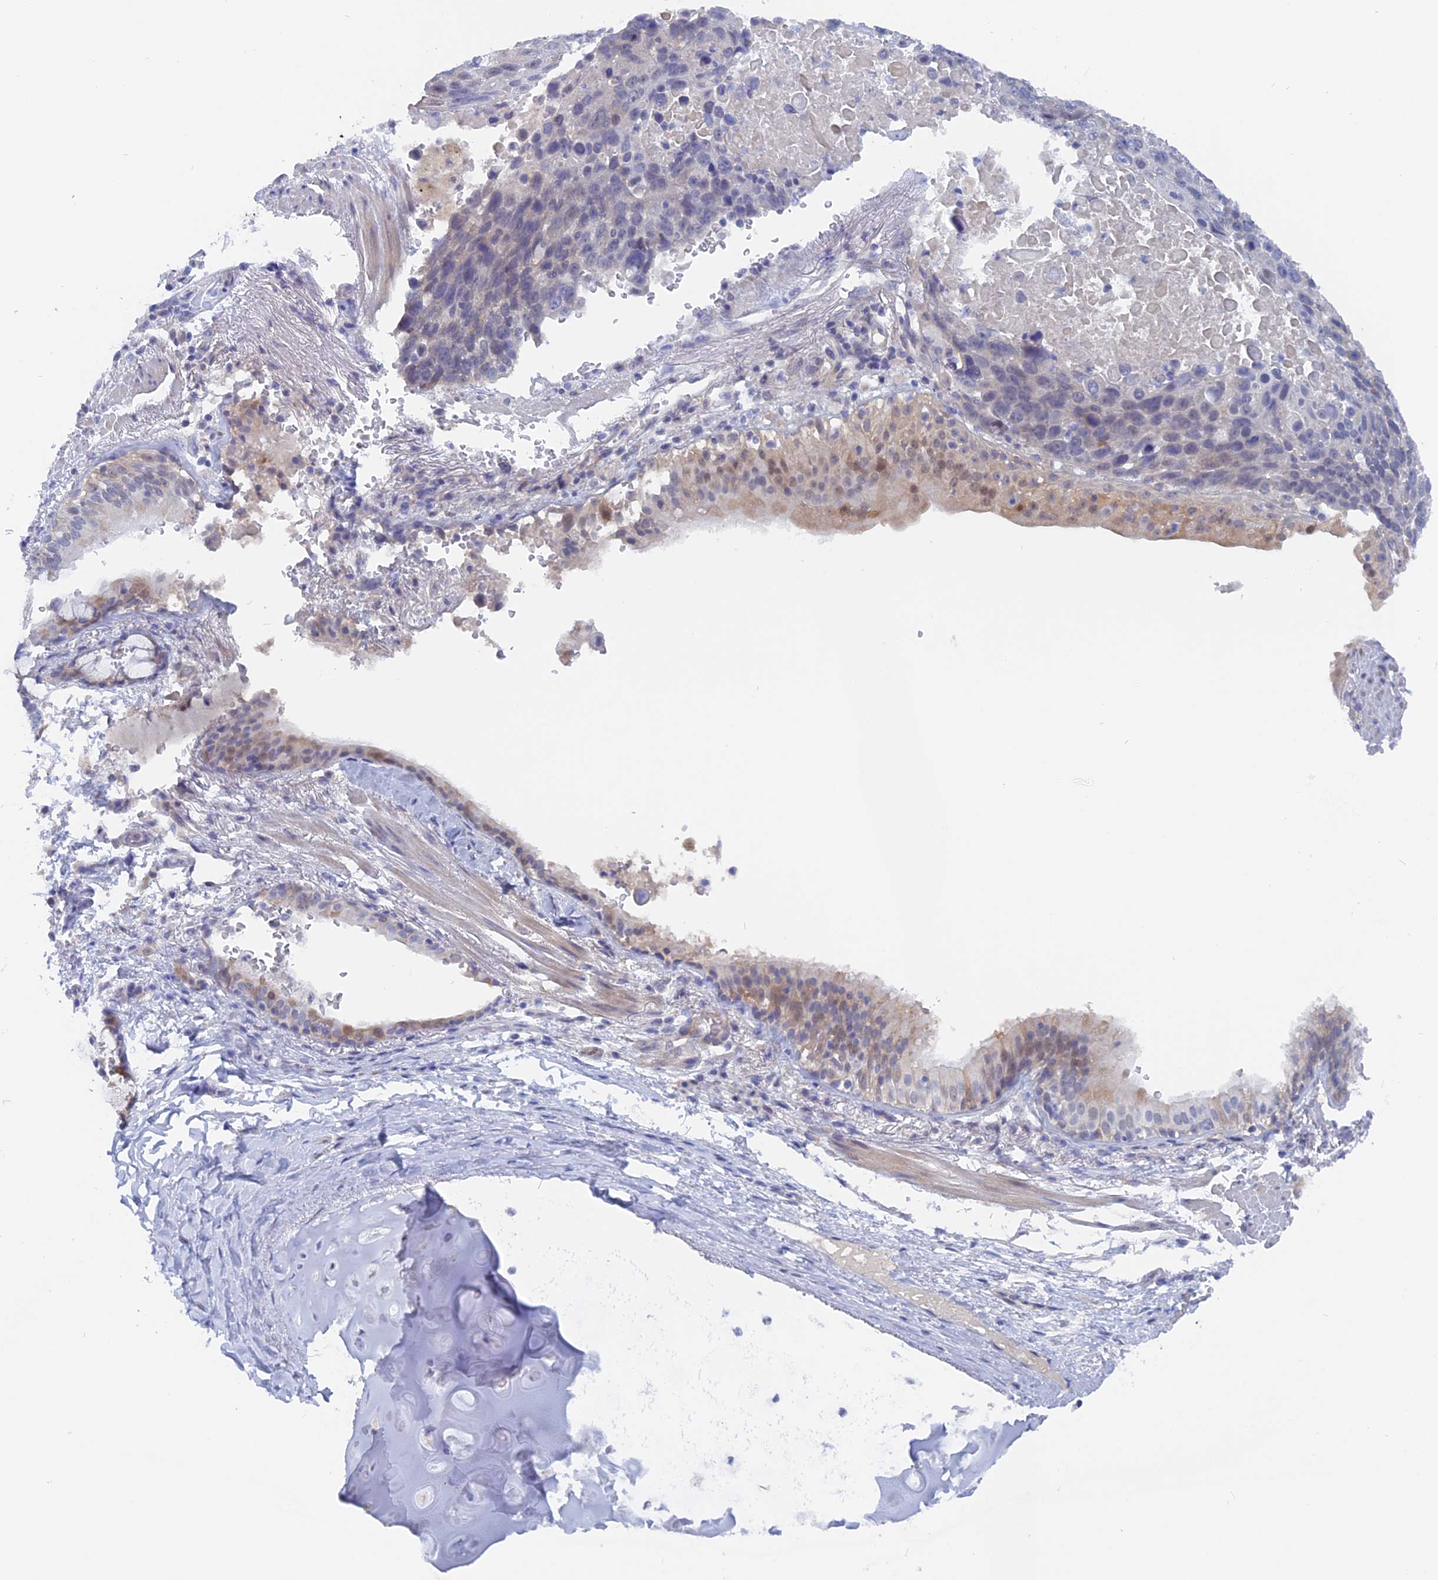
{"staining": {"intensity": "weak", "quantity": "<25%", "location": "cytoplasmic/membranous"}, "tissue": "lung cancer", "cell_type": "Tumor cells", "image_type": "cancer", "snomed": [{"axis": "morphology", "description": "Squamous cell carcinoma, NOS"}, {"axis": "topography", "description": "Lung"}], "caption": "Immunohistochemistry (IHC) of lung cancer exhibits no expression in tumor cells.", "gene": "DACT3", "patient": {"sex": "male", "age": 66}}